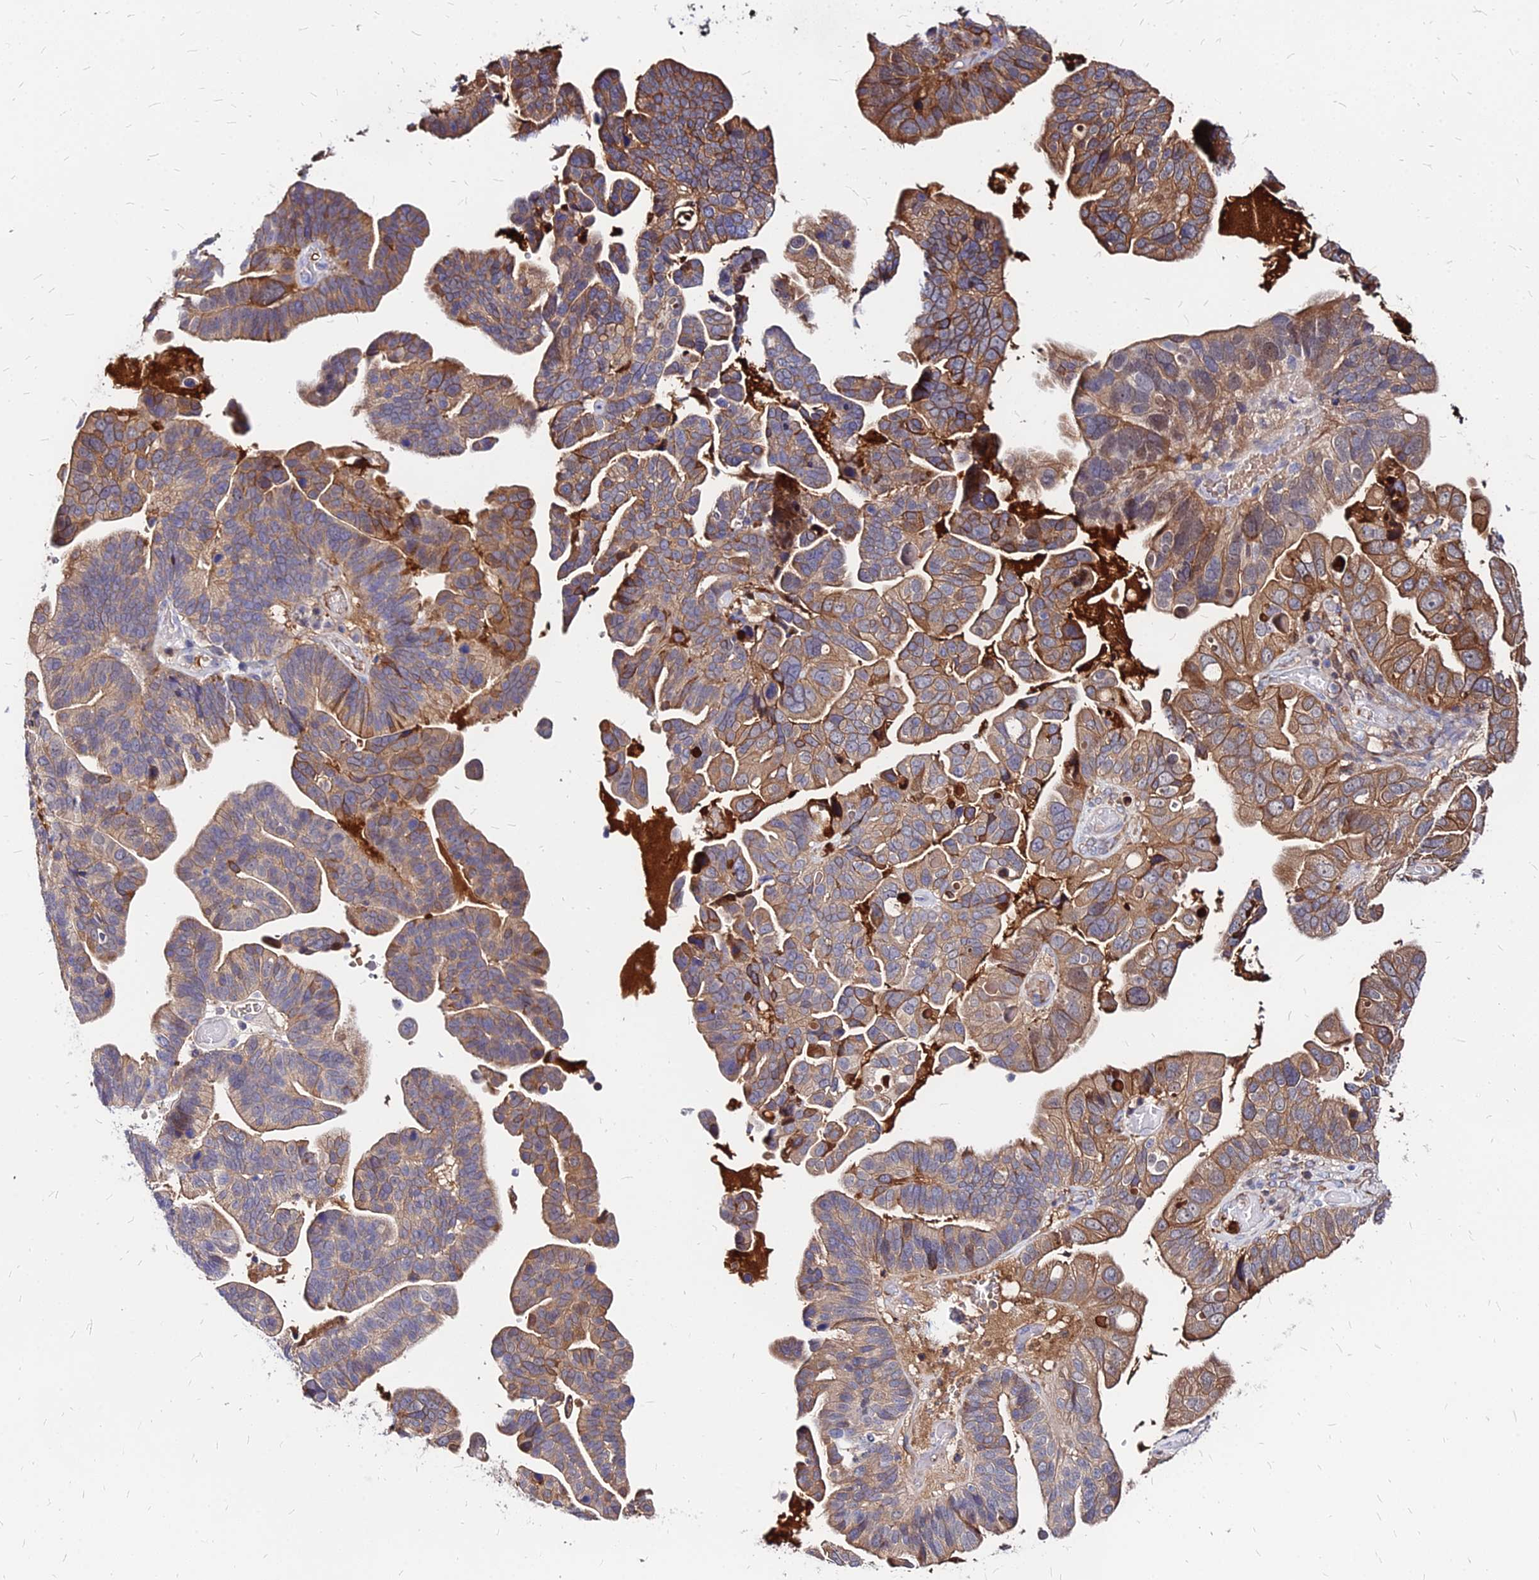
{"staining": {"intensity": "moderate", "quantity": ">75%", "location": "cytoplasmic/membranous"}, "tissue": "ovarian cancer", "cell_type": "Tumor cells", "image_type": "cancer", "snomed": [{"axis": "morphology", "description": "Cystadenocarcinoma, serous, NOS"}, {"axis": "topography", "description": "Ovary"}], "caption": "Immunohistochemistry photomicrograph of human ovarian cancer stained for a protein (brown), which exhibits medium levels of moderate cytoplasmic/membranous positivity in approximately >75% of tumor cells.", "gene": "ACSM6", "patient": {"sex": "female", "age": 56}}